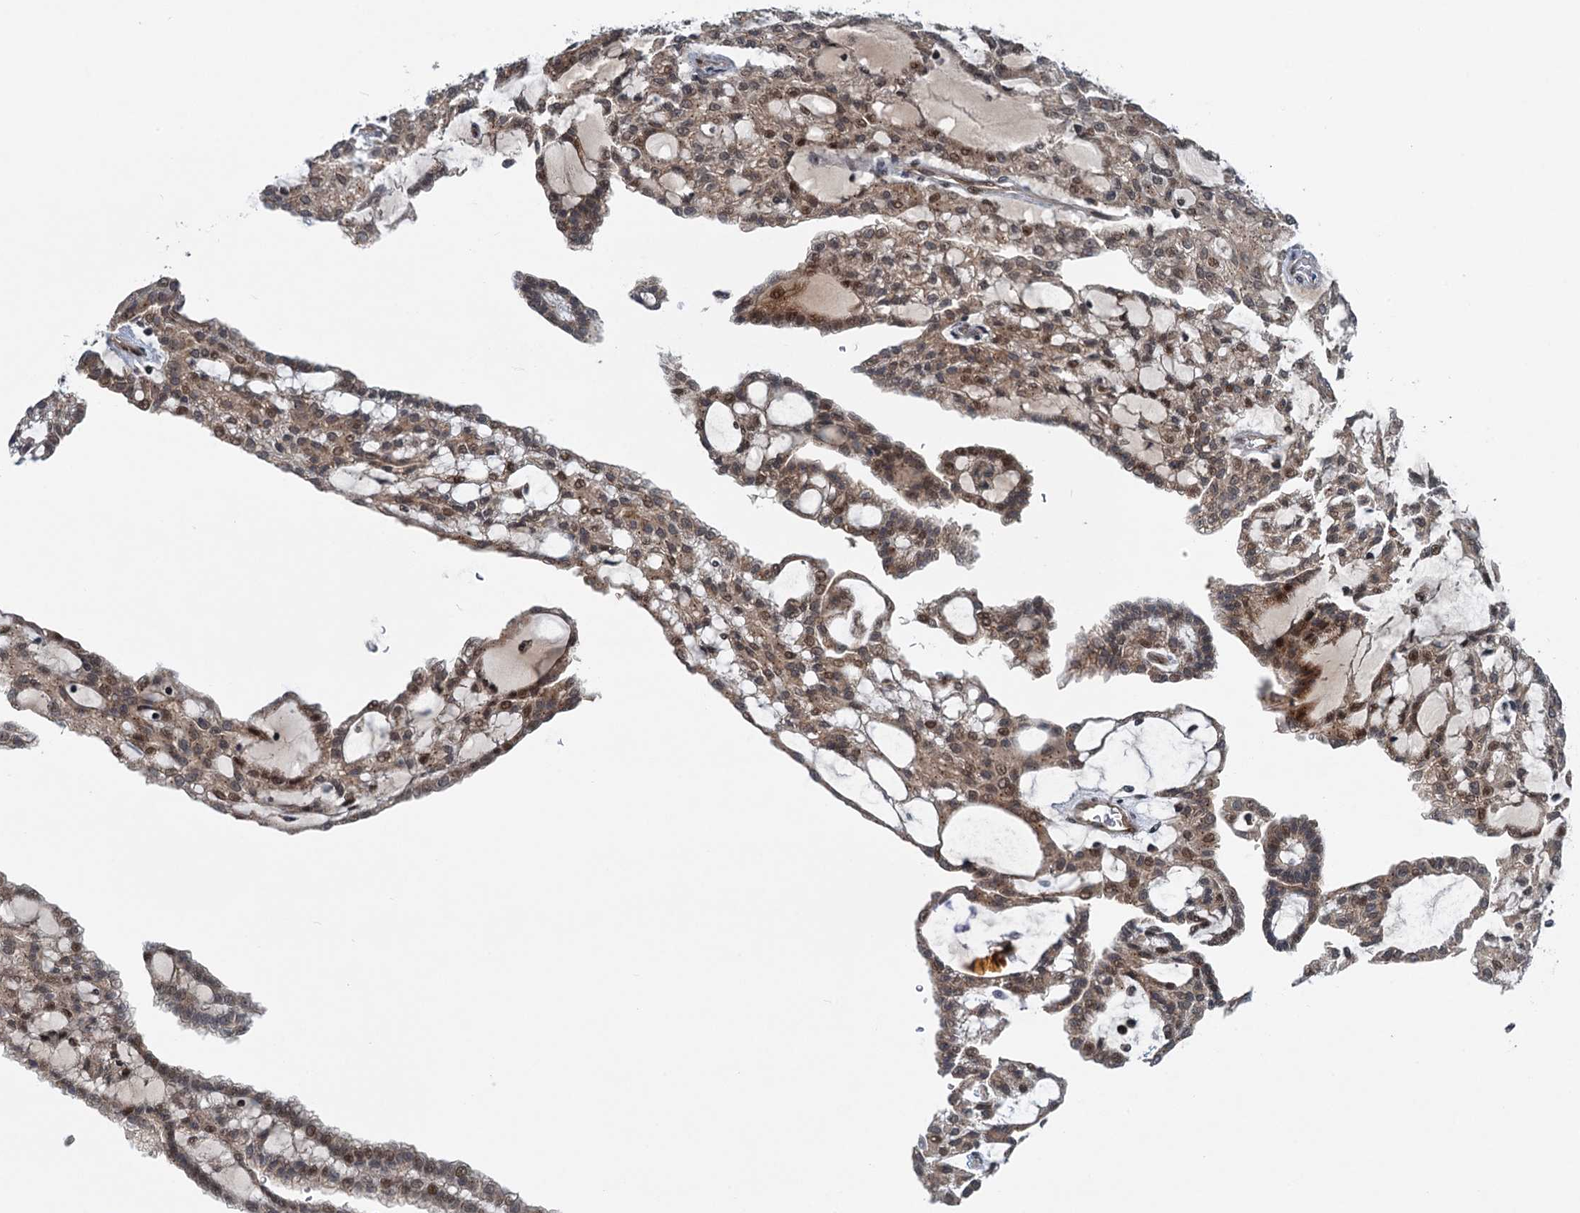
{"staining": {"intensity": "moderate", "quantity": ">75%", "location": "cytoplasmic/membranous,nuclear"}, "tissue": "renal cancer", "cell_type": "Tumor cells", "image_type": "cancer", "snomed": [{"axis": "morphology", "description": "Adenocarcinoma, NOS"}, {"axis": "topography", "description": "Kidney"}], "caption": "Renal cancer (adenocarcinoma) stained with immunohistochemistry displays moderate cytoplasmic/membranous and nuclear staining in approximately >75% of tumor cells.", "gene": "DYNC2I2", "patient": {"sex": "male", "age": 63}}